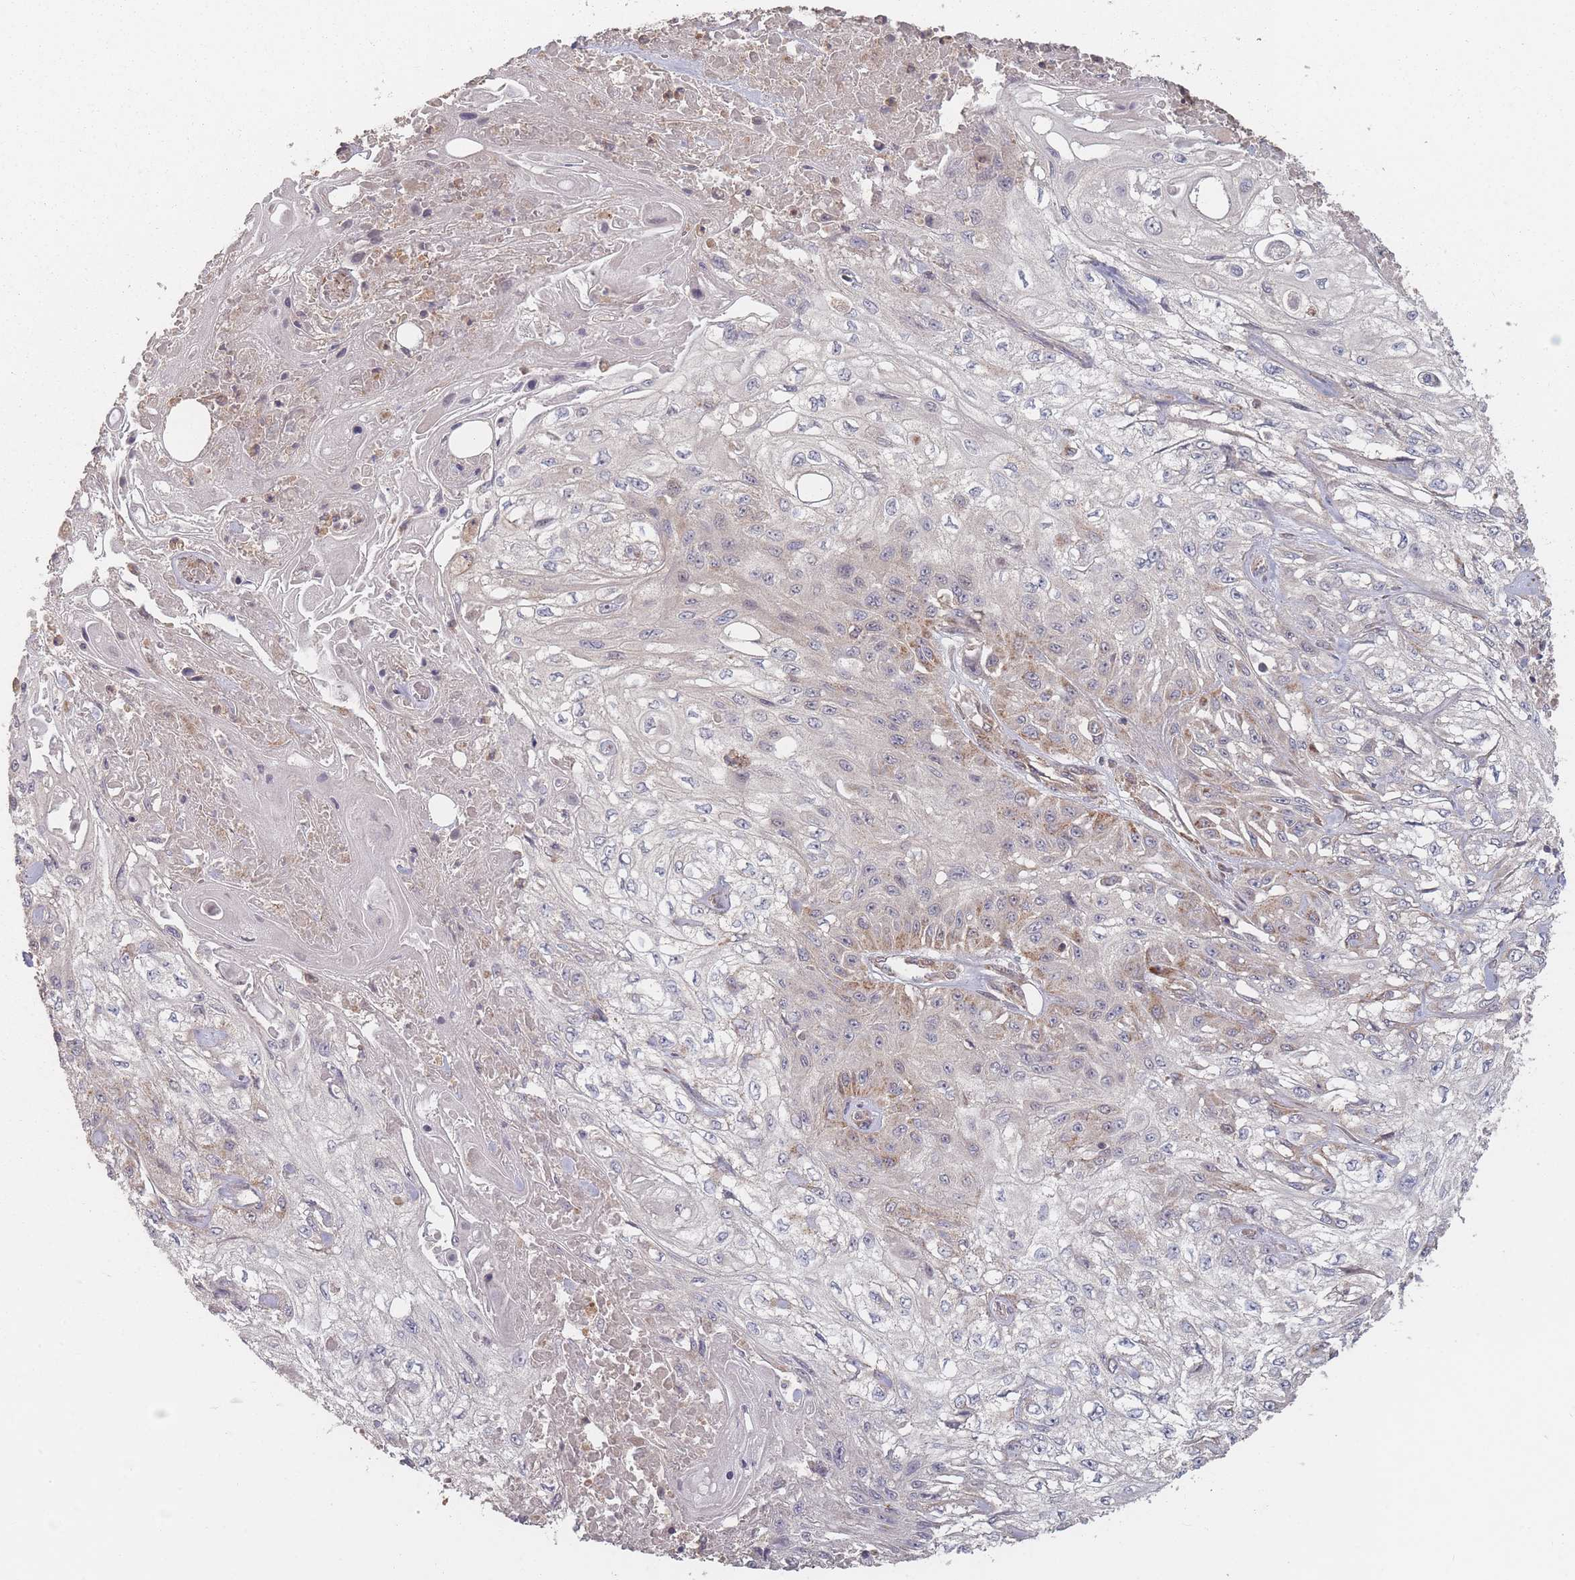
{"staining": {"intensity": "moderate", "quantity": "<25%", "location": "cytoplasmic/membranous"}, "tissue": "skin cancer", "cell_type": "Tumor cells", "image_type": "cancer", "snomed": [{"axis": "morphology", "description": "Squamous cell carcinoma, NOS"}, {"axis": "morphology", "description": "Squamous cell carcinoma, metastatic, NOS"}, {"axis": "topography", "description": "Skin"}, {"axis": "topography", "description": "Lymph node"}], "caption": "Skin metastatic squamous cell carcinoma stained for a protein shows moderate cytoplasmic/membranous positivity in tumor cells.", "gene": "LYRM7", "patient": {"sex": "male", "age": 75}}